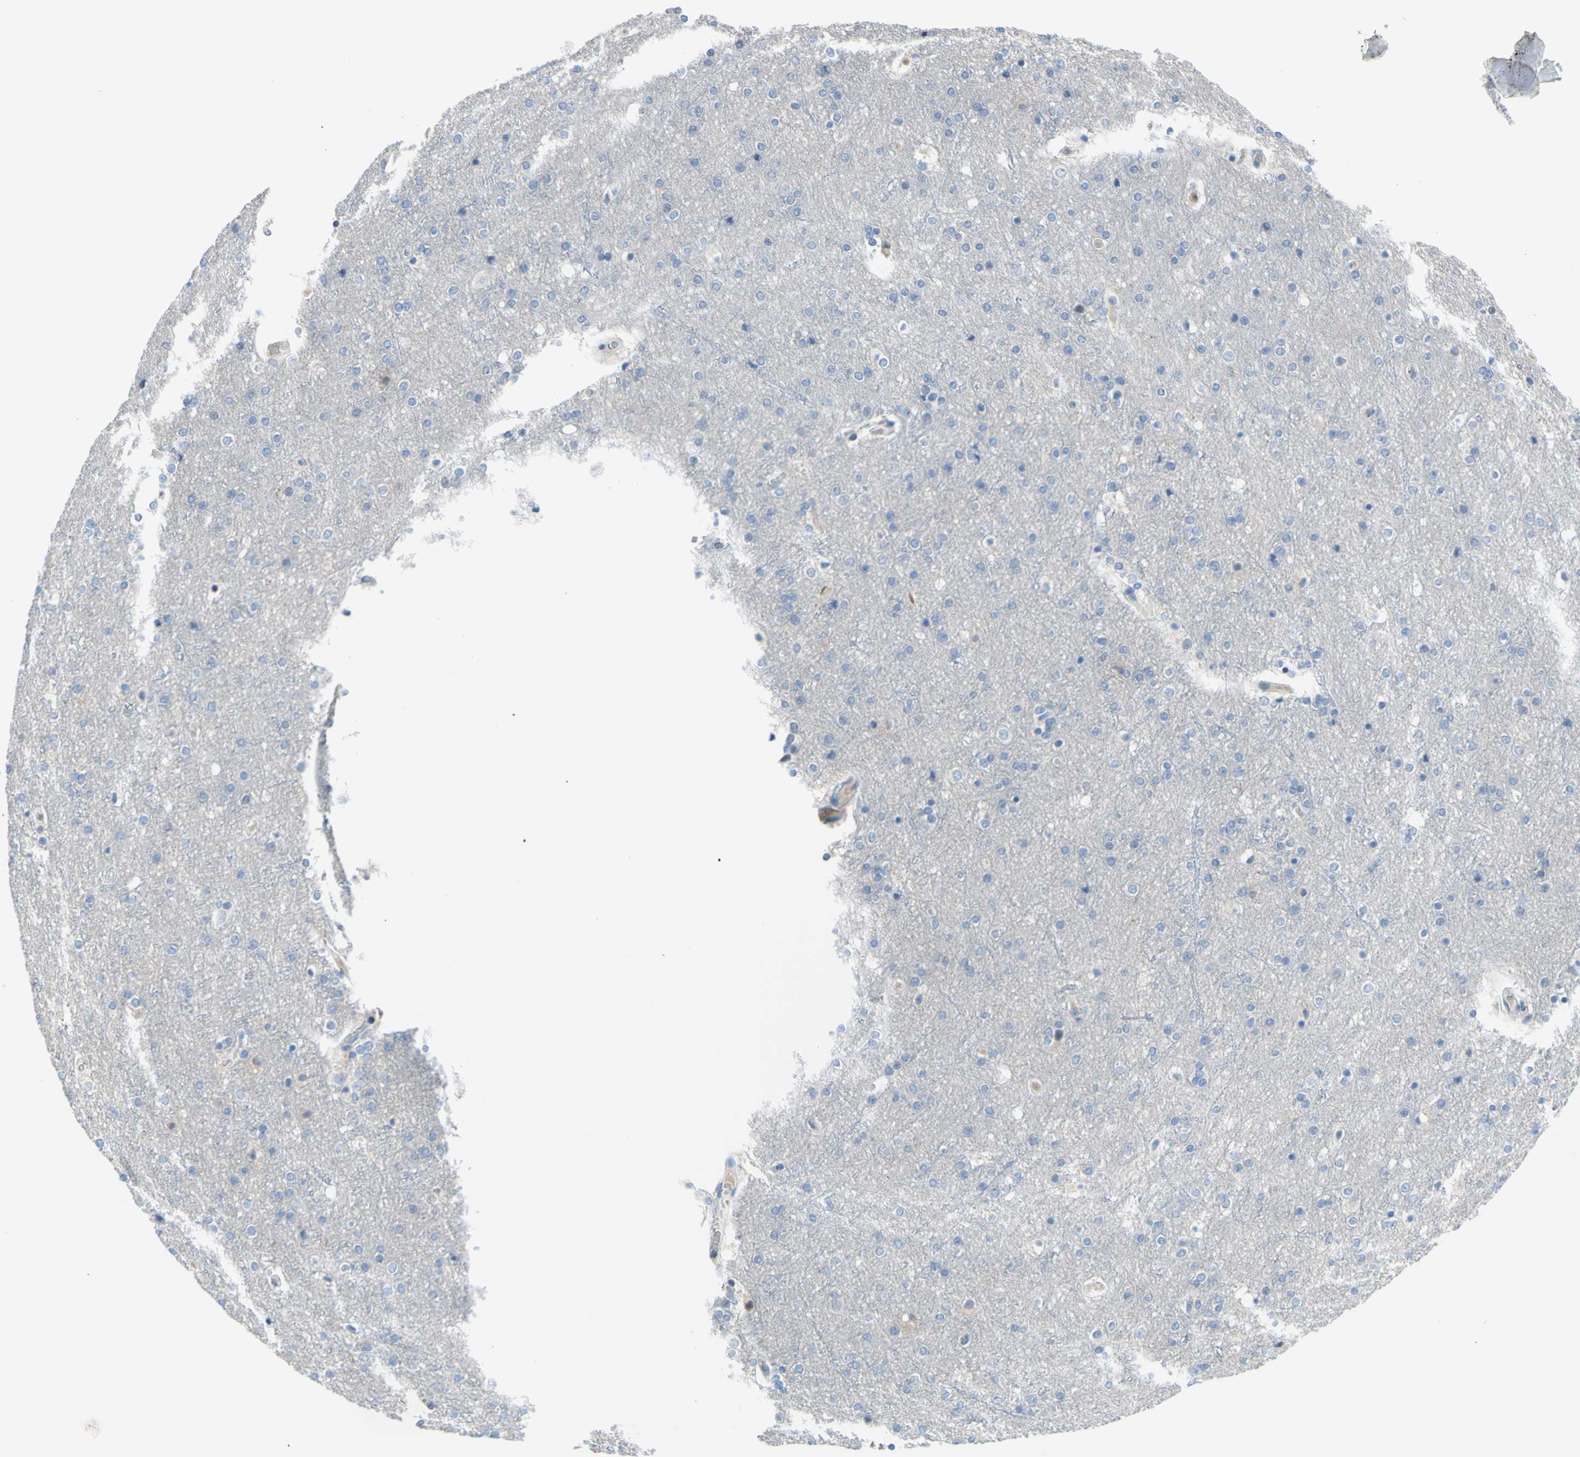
{"staining": {"intensity": "negative", "quantity": "none", "location": "none"}, "tissue": "cerebral cortex", "cell_type": "Endothelial cells", "image_type": "normal", "snomed": [{"axis": "morphology", "description": "Normal tissue, NOS"}, {"axis": "topography", "description": "Cerebral cortex"}], "caption": "IHC image of unremarkable cerebral cortex: cerebral cortex stained with DAB reveals no significant protein expression in endothelial cells.", "gene": "MUC1", "patient": {"sex": "female", "age": 54}}